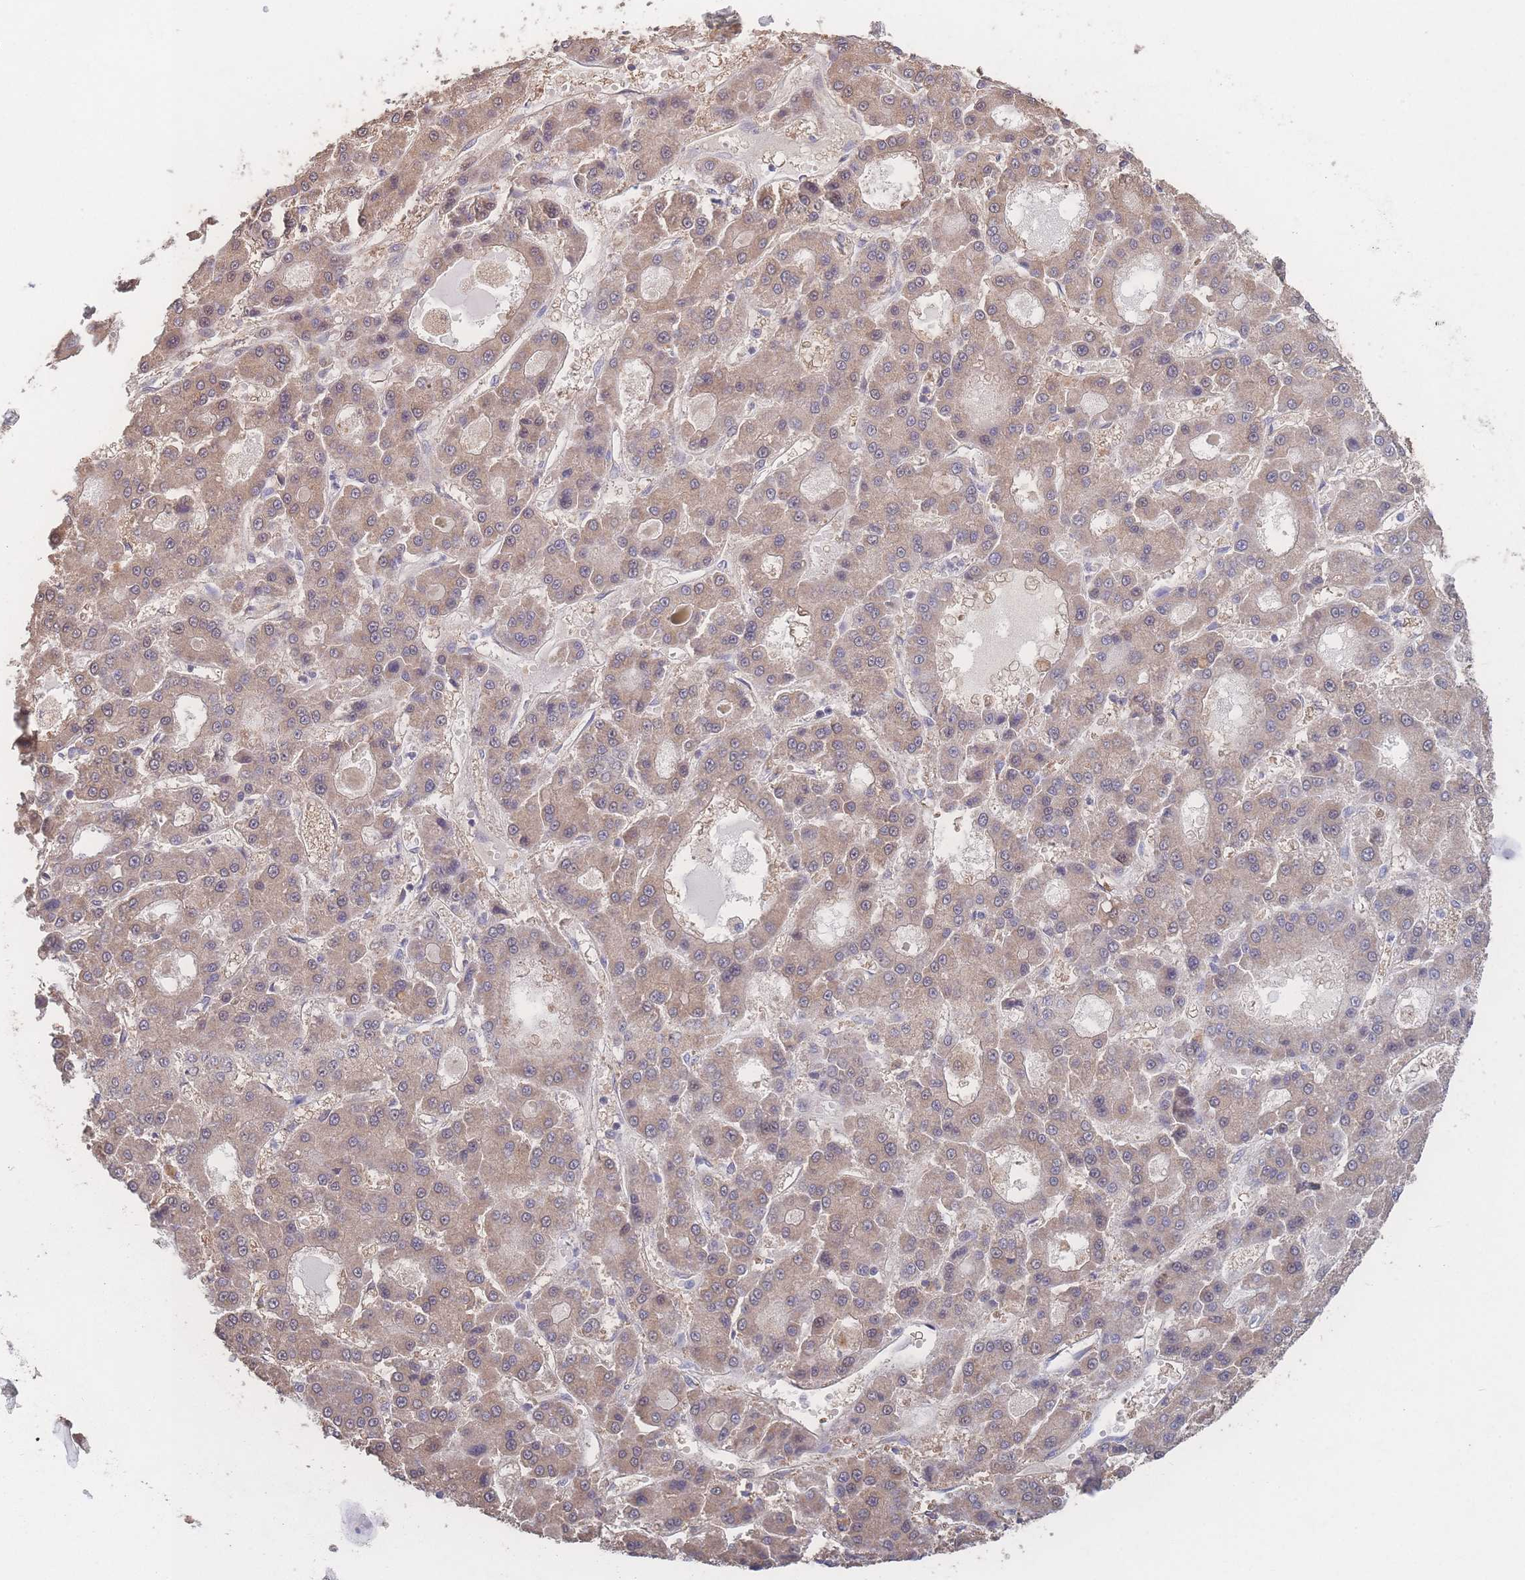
{"staining": {"intensity": "weak", "quantity": ">75%", "location": "cytoplasmic/membranous"}, "tissue": "liver cancer", "cell_type": "Tumor cells", "image_type": "cancer", "snomed": [{"axis": "morphology", "description": "Carcinoma, Hepatocellular, NOS"}, {"axis": "topography", "description": "Liver"}], "caption": "The immunohistochemical stain highlights weak cytoplasmic/membranous positivity in tumor cells of liver cancer tissue.", "gene": "GIPR", "patient": {"sex": "male", "age": 70}}